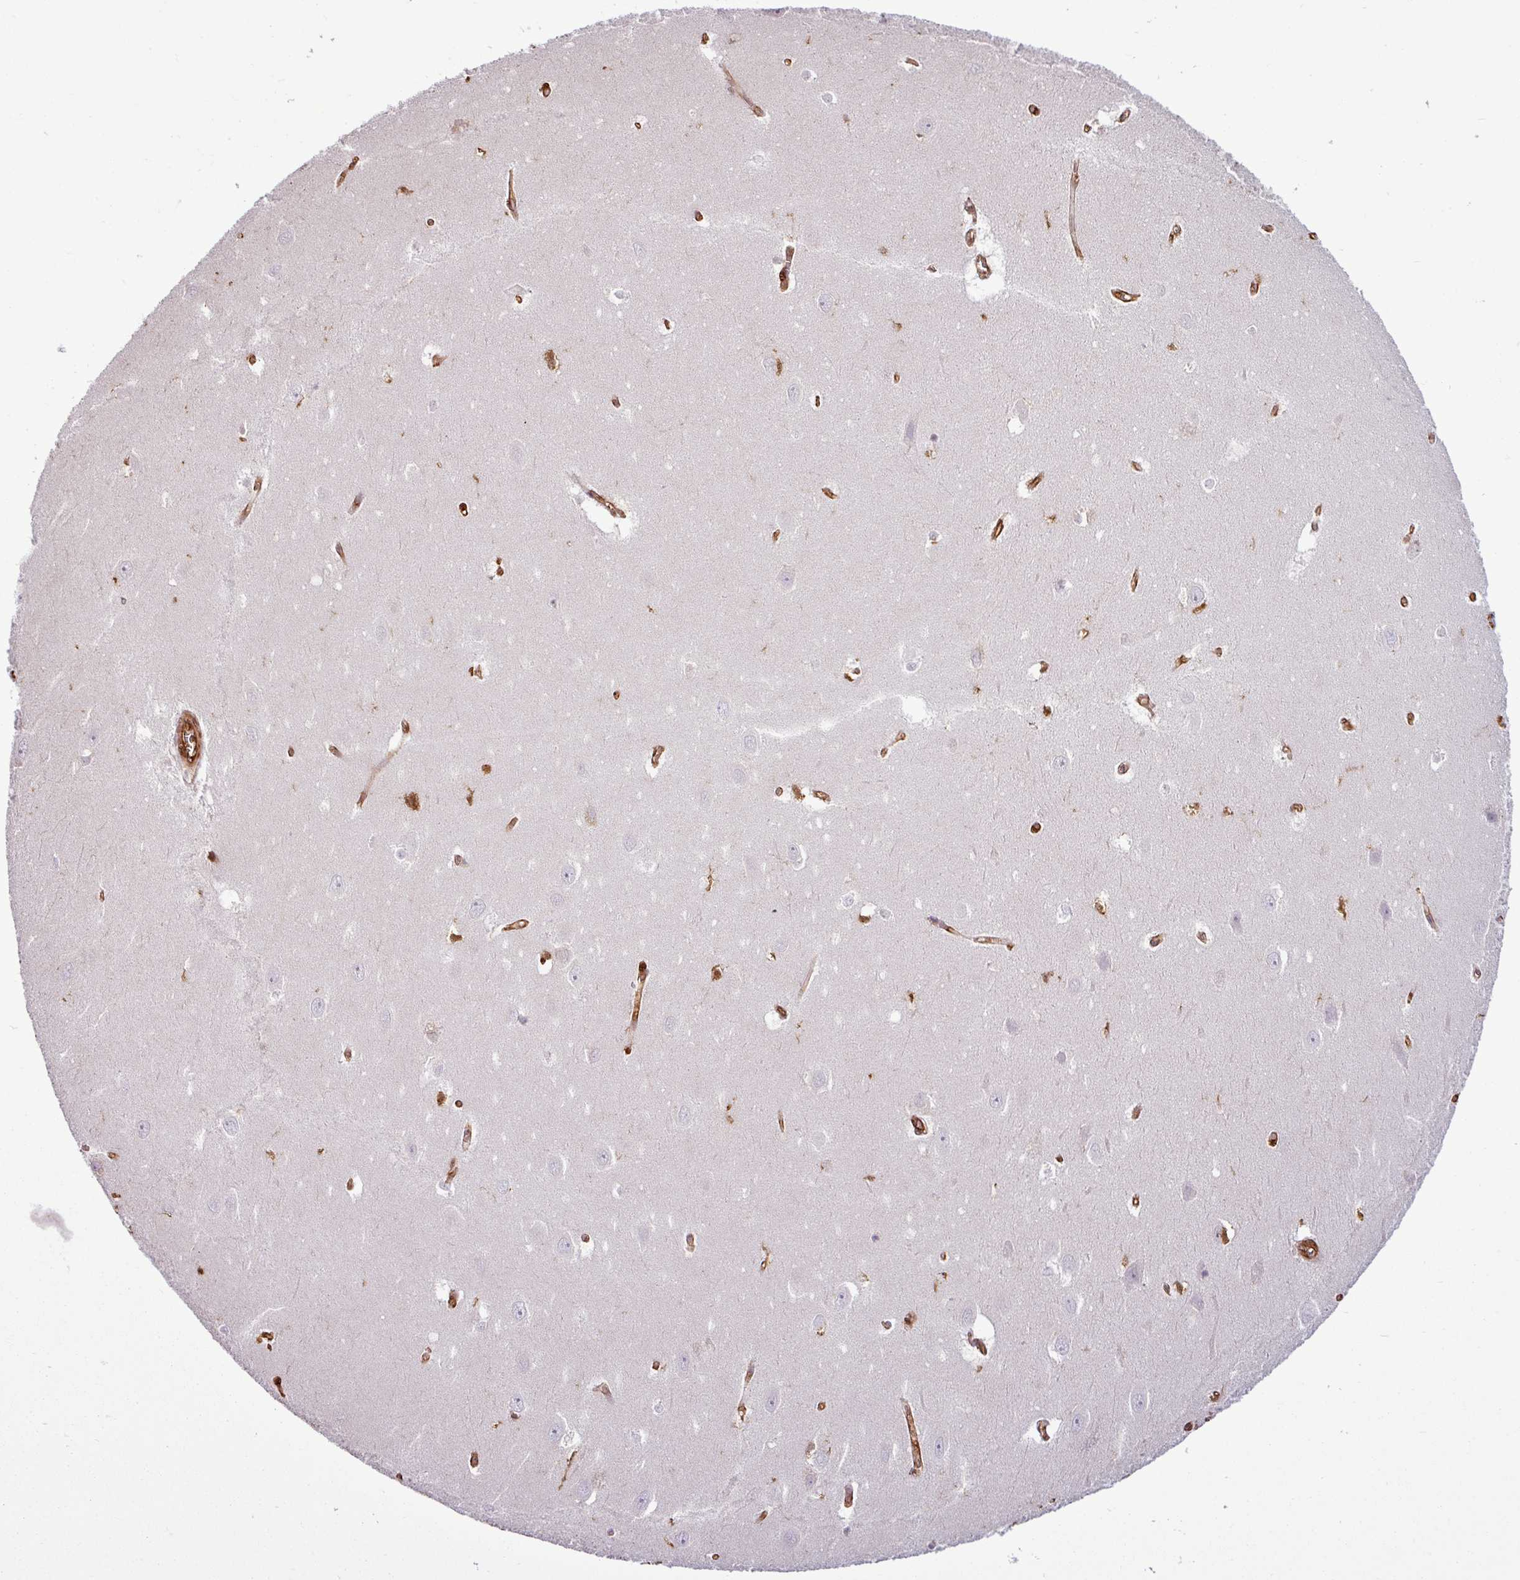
{"staining": {"intensity": "negative", "quantity": "none", "location": "none"}, "tissue": "hippocampus", "cell_type": "Glial cells", "image_type": "normal", "snomed": [{"axis": "morphology", "description": "Normal tissue, NOS"}, {"axis": "topography", "description": "Hippocampus"}], "caption": "A high-resolution histopathology image shows immunohistochemistry (IHC) staining of unremarkable hippocampus, which displays no significant positivity in glial cells.", "gene": "PACSIN2", "patient": {"sex": "female", "age": 64}}